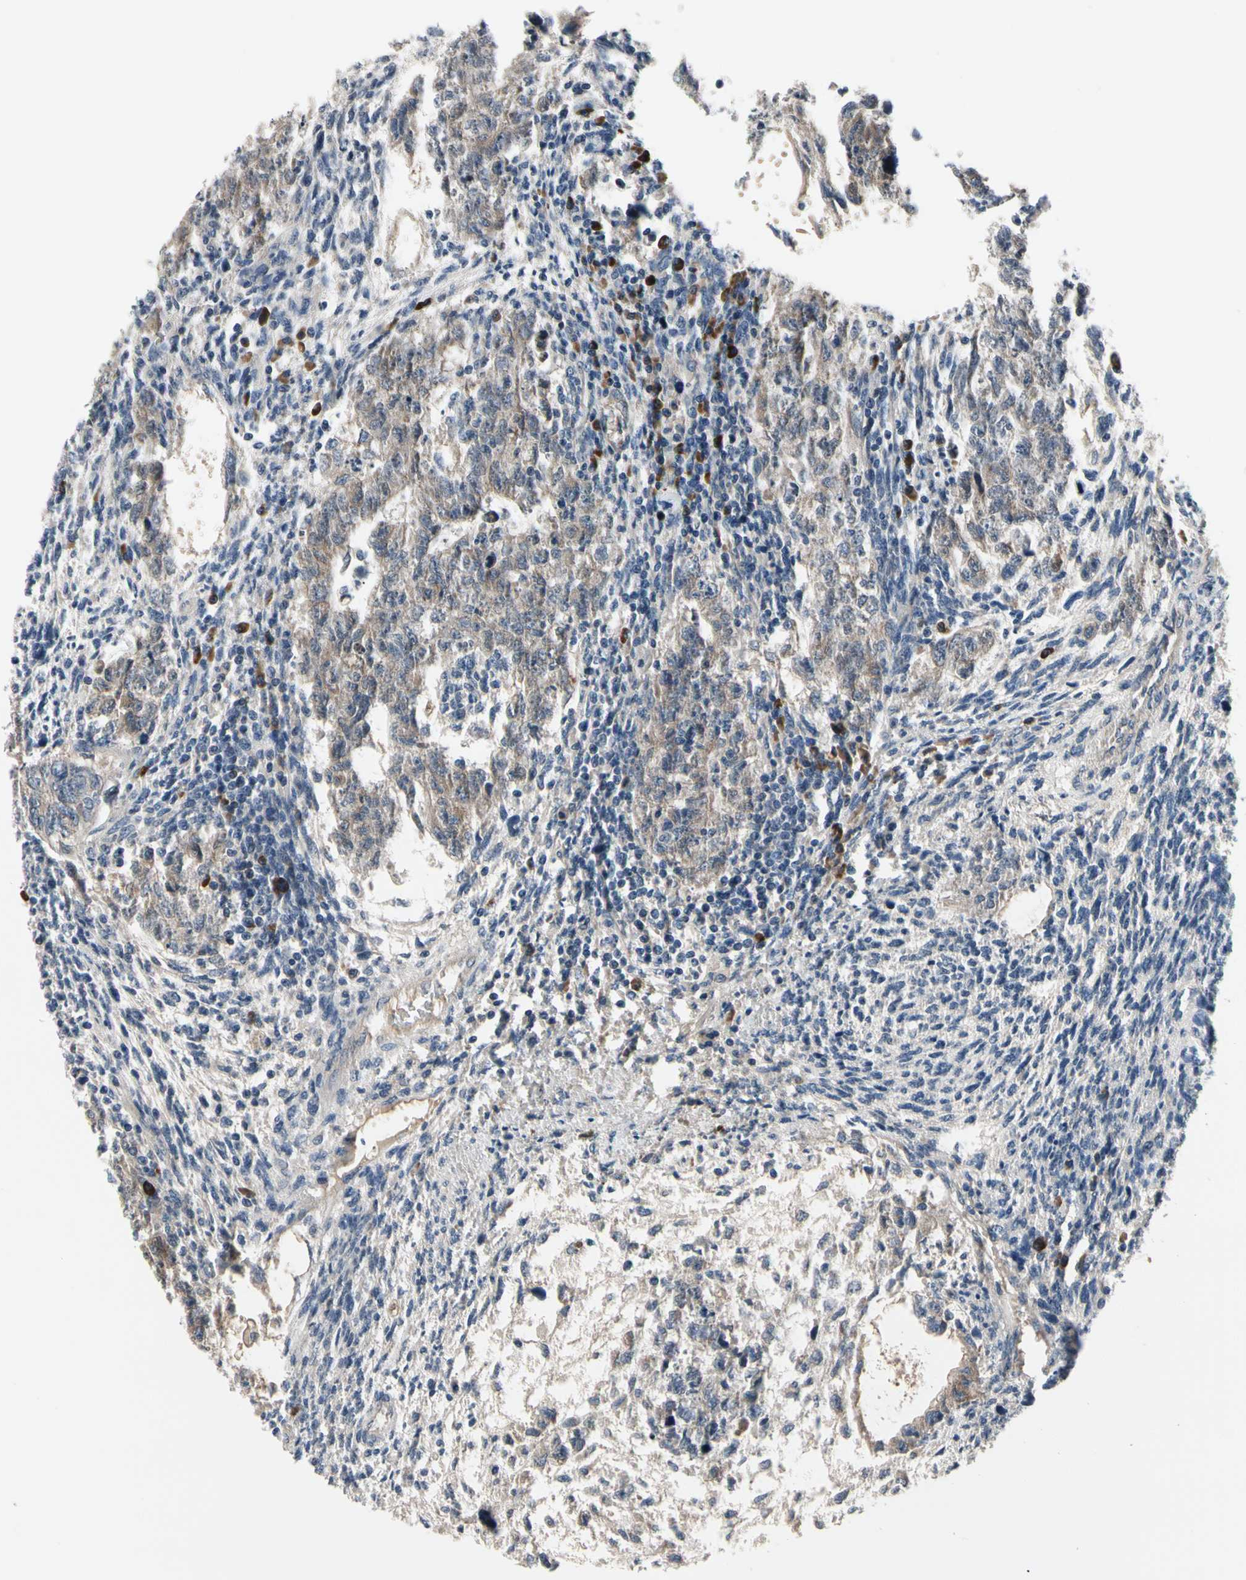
{"staining": {"intensity": "weak", "quantity": "25%-75%", "location": "cytoplasmic/membranous"}, "tissue": "testis cancer", "cell_type": "Tumor cells", "image_type": "cancer", "snomed": [{"axis": "morphology", "description": "Normal tissue, NOS"}, {"axis": "morphology", "description": "Carcinoma, Embryonal, NOS"}, {"axis": "topography", "description": "Testis"}], "caption": "DAB immunohistochemical staining of testis cancer demonstrates weak cytoplasmic/membranous protein staining in about 25%-75% of tumor cells. The staining is performed using DAB (3,3'-diaminobenzidine) brown chromogen to label protein expression. The nuclei are counter-stained blue using hematoxylin.", "gene": "SELENOK", "patient": {"sex": "male", "age": 36}}